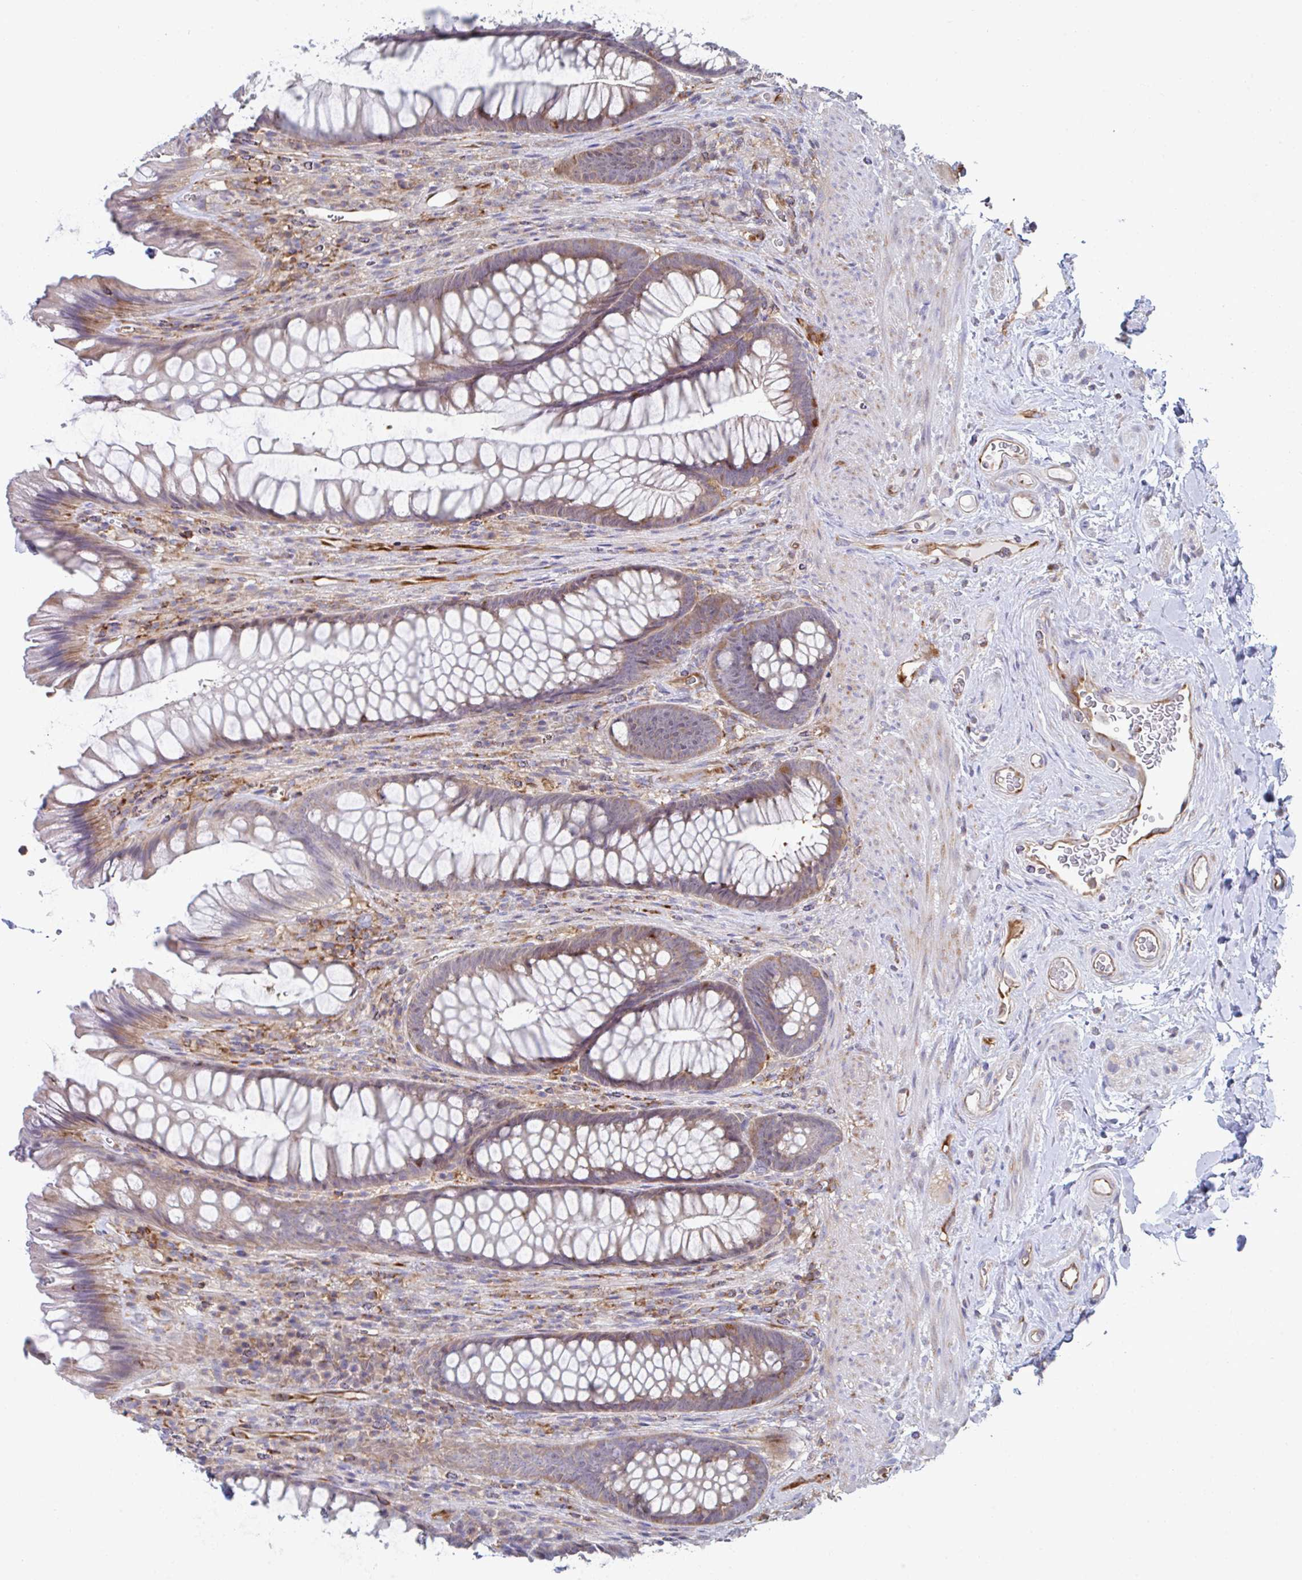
{"staining": {"intensity": "weak", "quantity": "25%-75%", "location": "cytoplasmic/membranous"}, "tissue": "rectum", "cell_type": "Glandular cells", "image_type": "normal", "snomed": [{"axis": "morphology", "description": "Normal tissue, NOS"}, {"axis": "topography", "description": "Rectum"}], "caption": "Protein analysis of normal rectum exhibits weak cytoplasmic/membranous positivity in approximately 25%-75% of glandular cells.", "gene": "WNK1", "patient": {"sex": "male", "age": 53}}